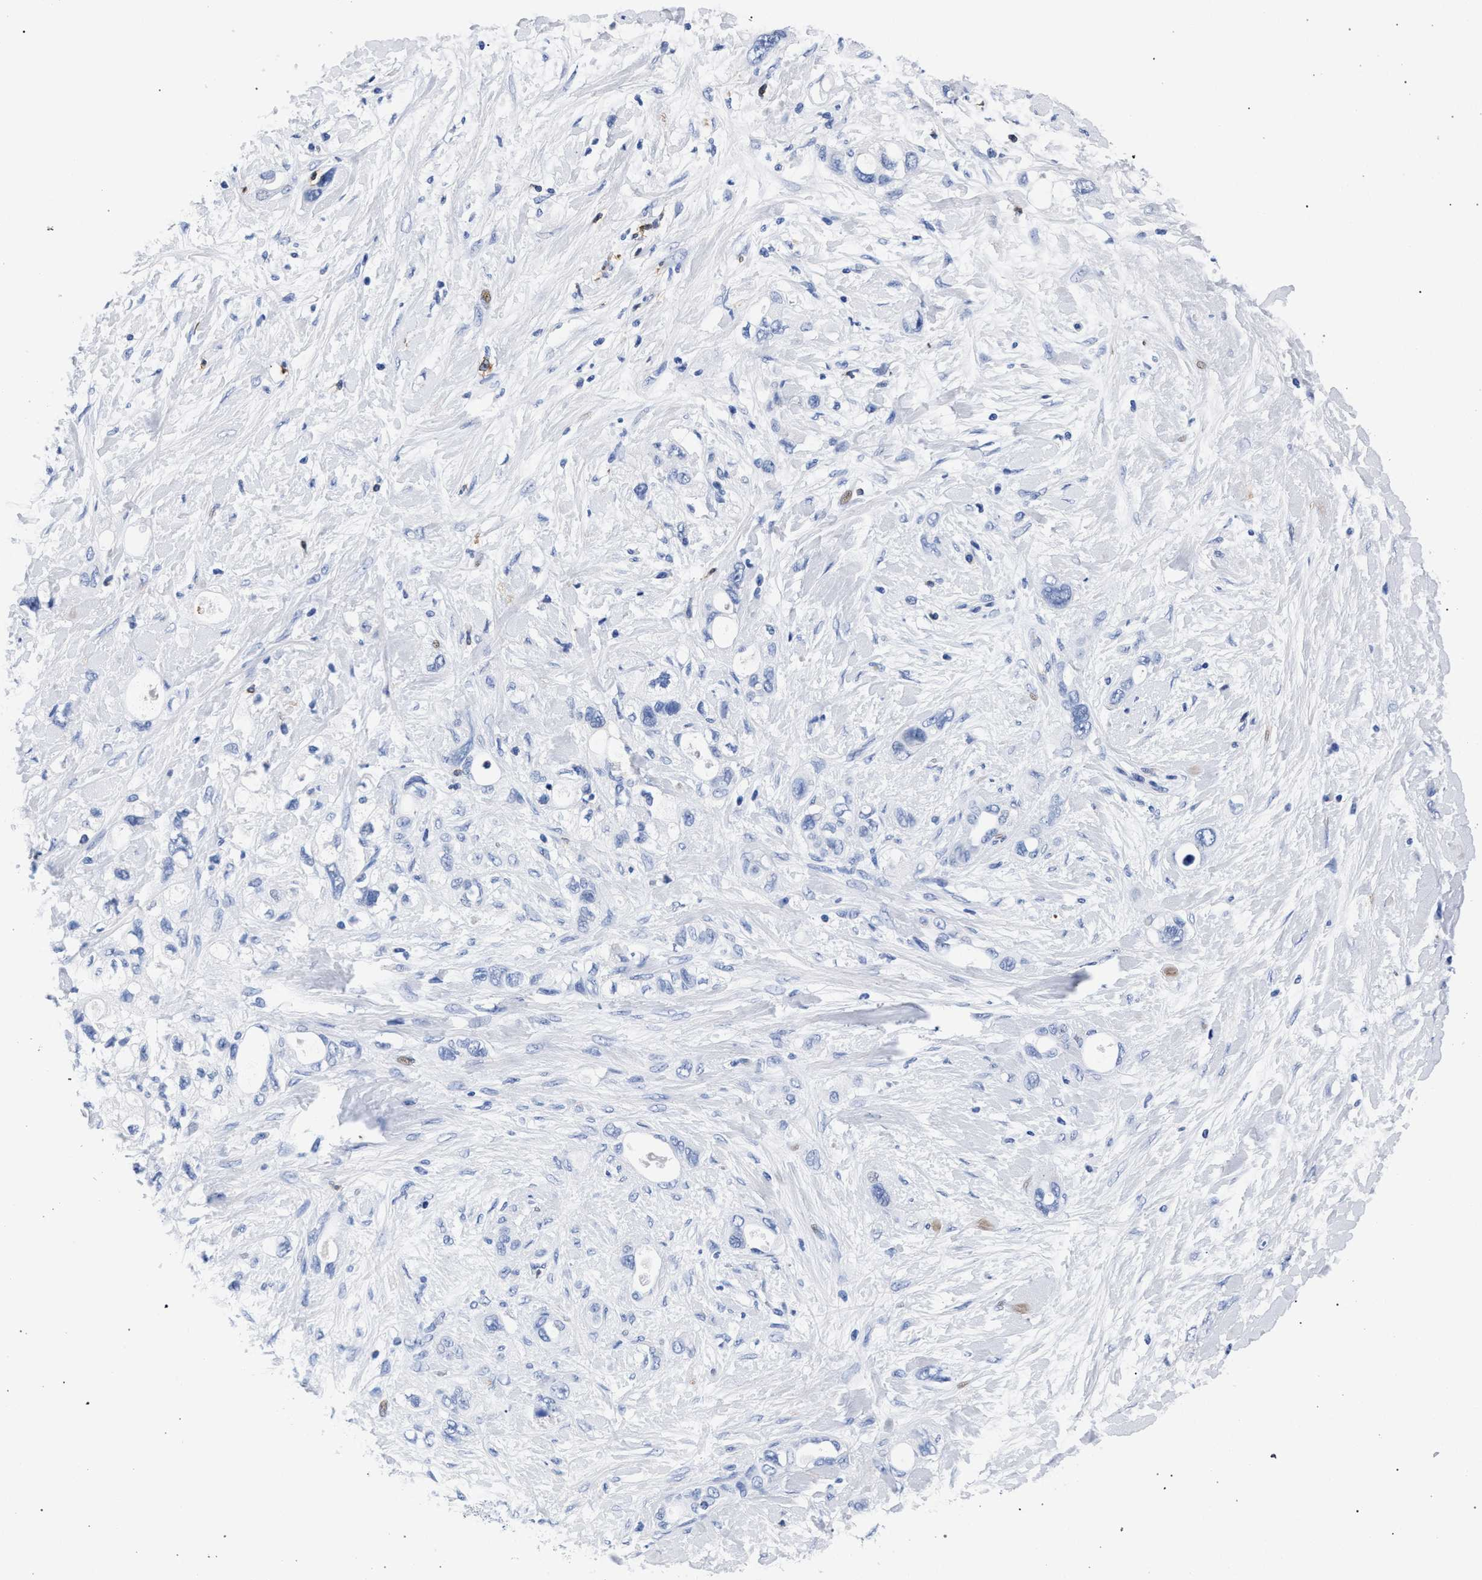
{"staining": {"intensity": "negative", "quantity": "none", "location": "none"}, "tissue": "pancreatic cancer", "cell_type": "Tumor cells", "image_type": "cancer", "snomed": [{"axis": "morphology", "description": "Adenocarcinoma, NOS"}, {"axis": "topography", "description": "Pancreas"}], "caption": "Immunohistochemical staining of pancreatic adenocarcinoma reveals no significant staining in tumor cells.", "gene": "KLRK1", "patient": {"sex": "female", "age": 56}}